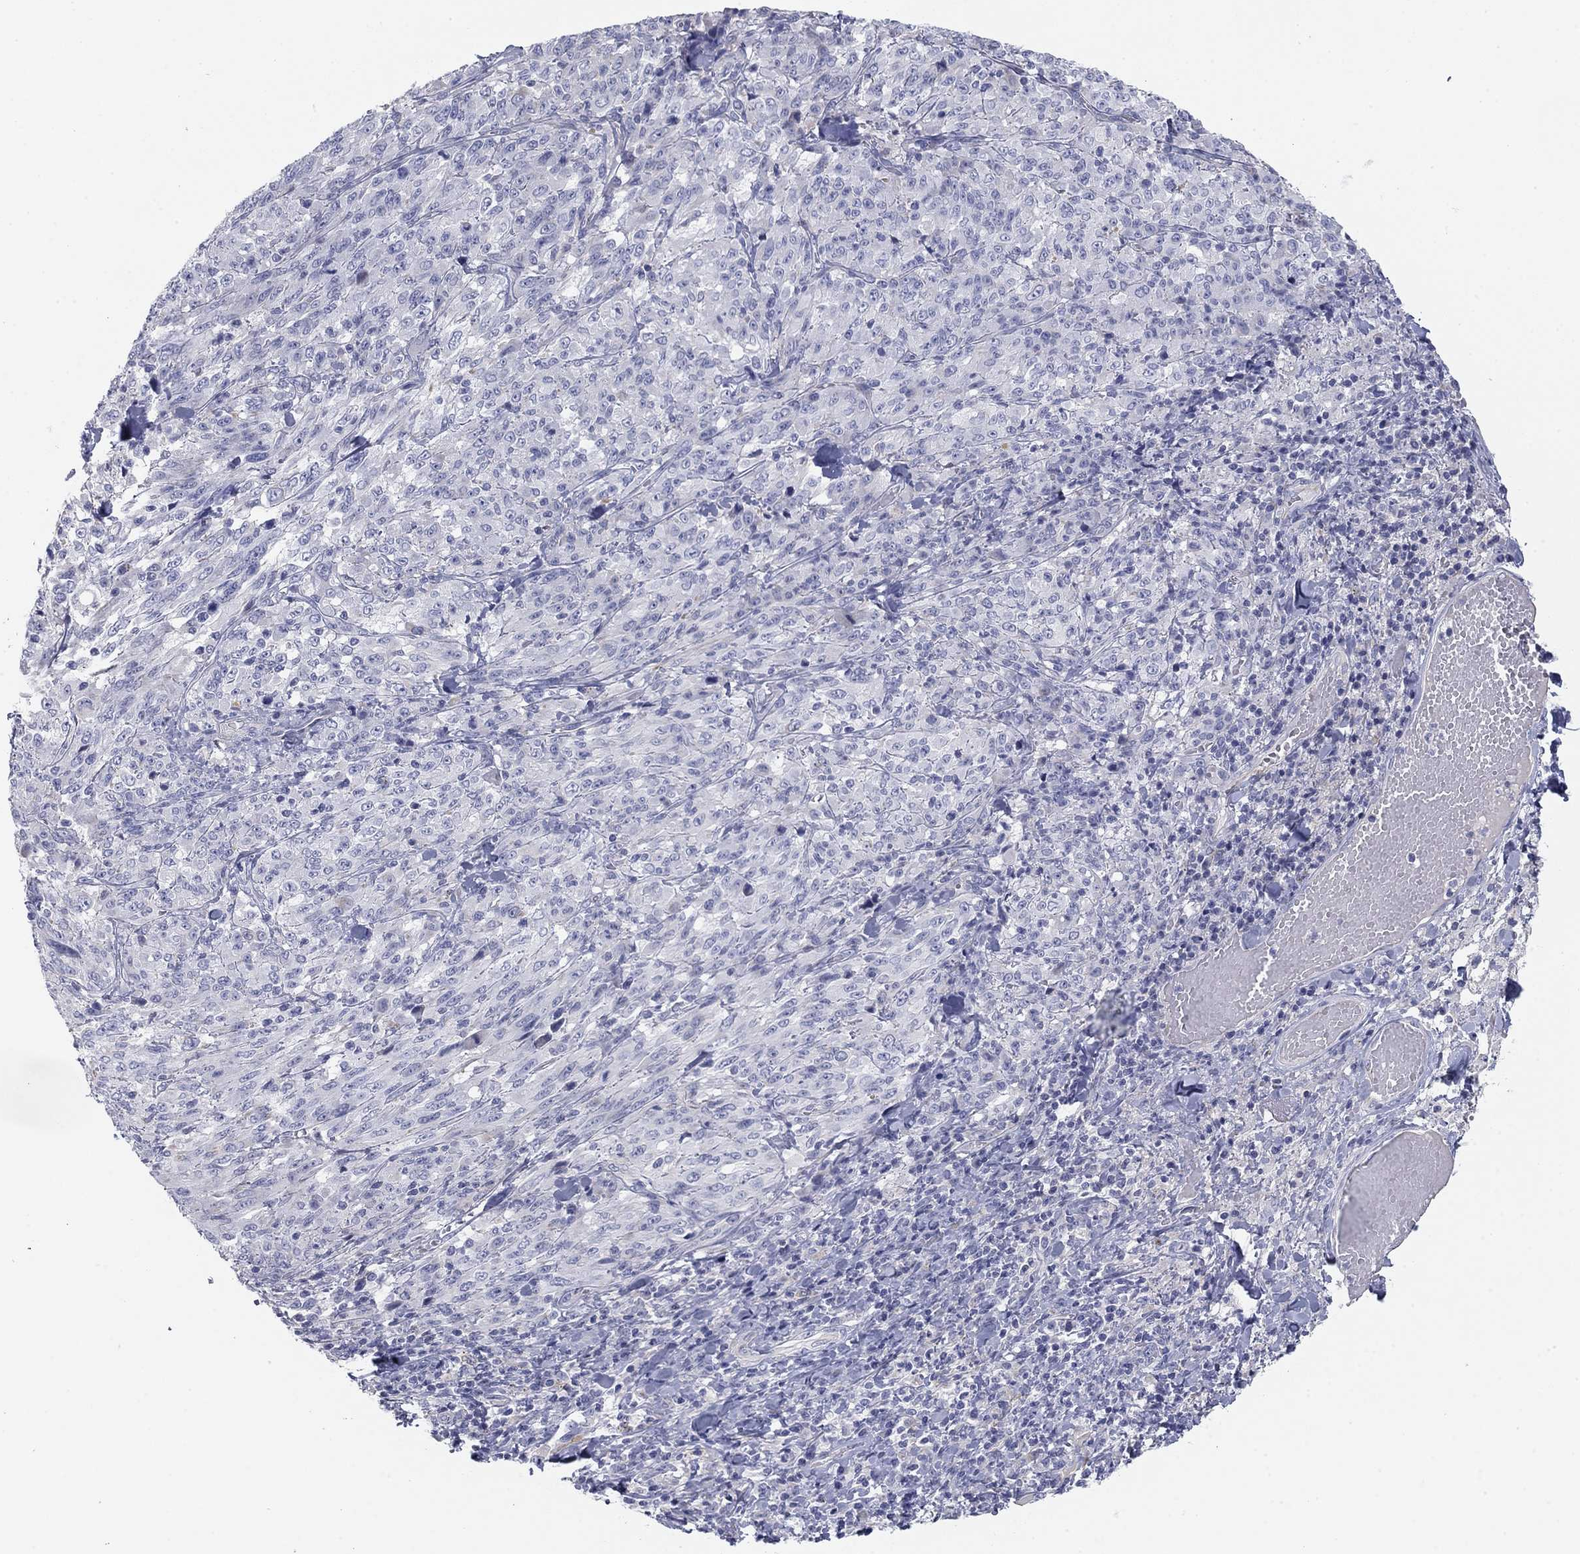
{"staining": {"intensity": "negative", "quantity": "none", "location": "none"}, "tissue": "melanoma", "cell_type": "Tumor cells", "image_type": "cancer", "snomed": [{"axis": "morphology", "description": "Malignant melanoma, NOS"}, {"axis": "topography", "description": "Skin"}], "caption": "Protein analysis of melanoma exhibits no significant positivity in tumor cells.", "gene": "SEPTIN3", "patient": {"sex": "female", "age": 91}}